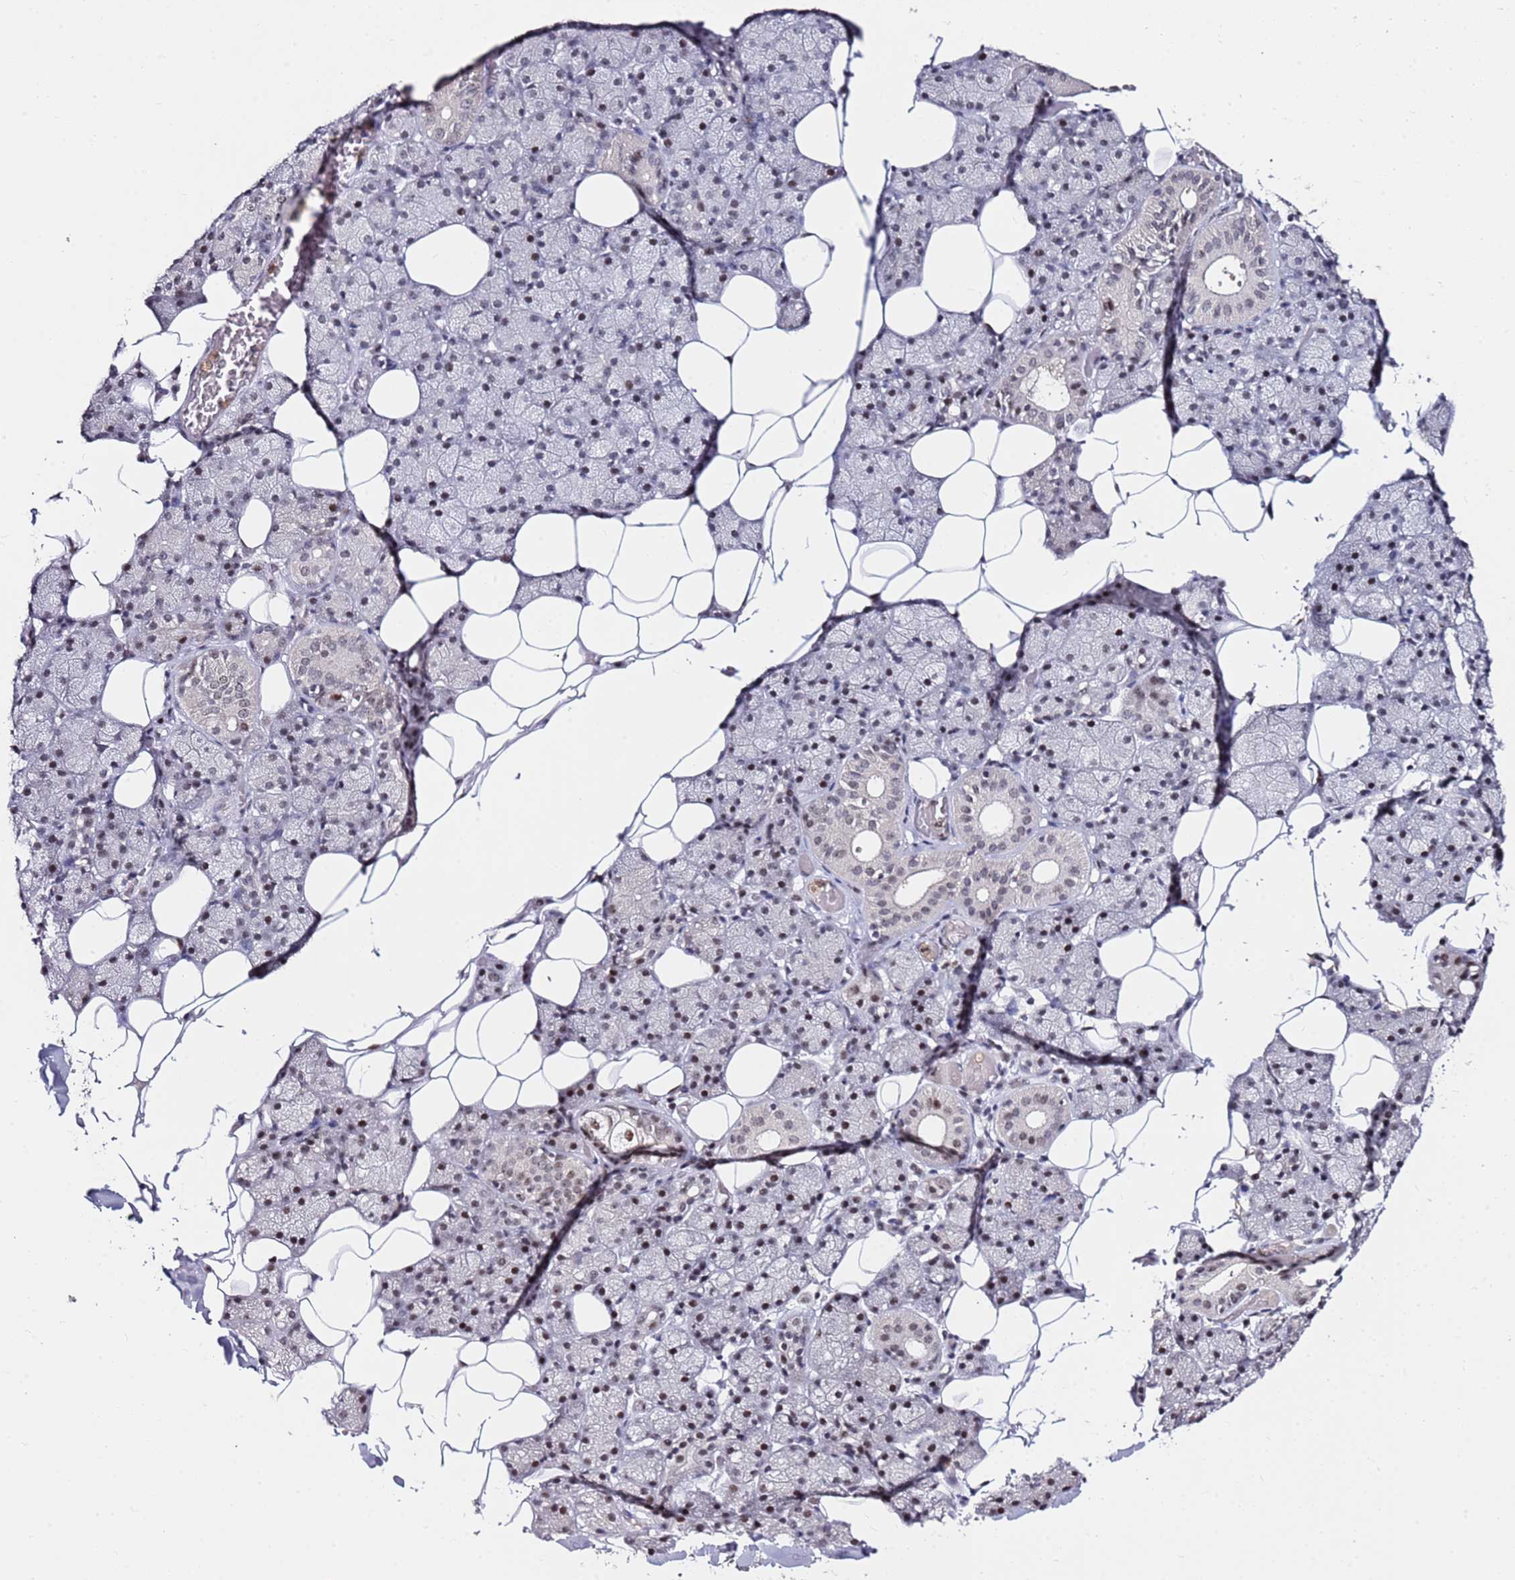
{"staining": {"intensity": "weak", "quantity": "<25%", "location": "nuclear"}, "tissue": "salivary gland", "cell_type": "Glandular cells", "image_type": "normal", "snomed": [{"axis": "morphology", "description": "Normal tissue, NOS"}, {"axis": "topography", "description": "Salivary gland"}], "caption": "Protein analysis of unremarkable salivary gland reveals no significant expression in glandular cells. Brightfield microscopy of IHC stained with DAB (3,3'-diaminobenzidine) (brown) and hematoxylin (blue), captured at high magnification.", "gene": "FCF1", "patient": {"sex": "female", "age": 33}}